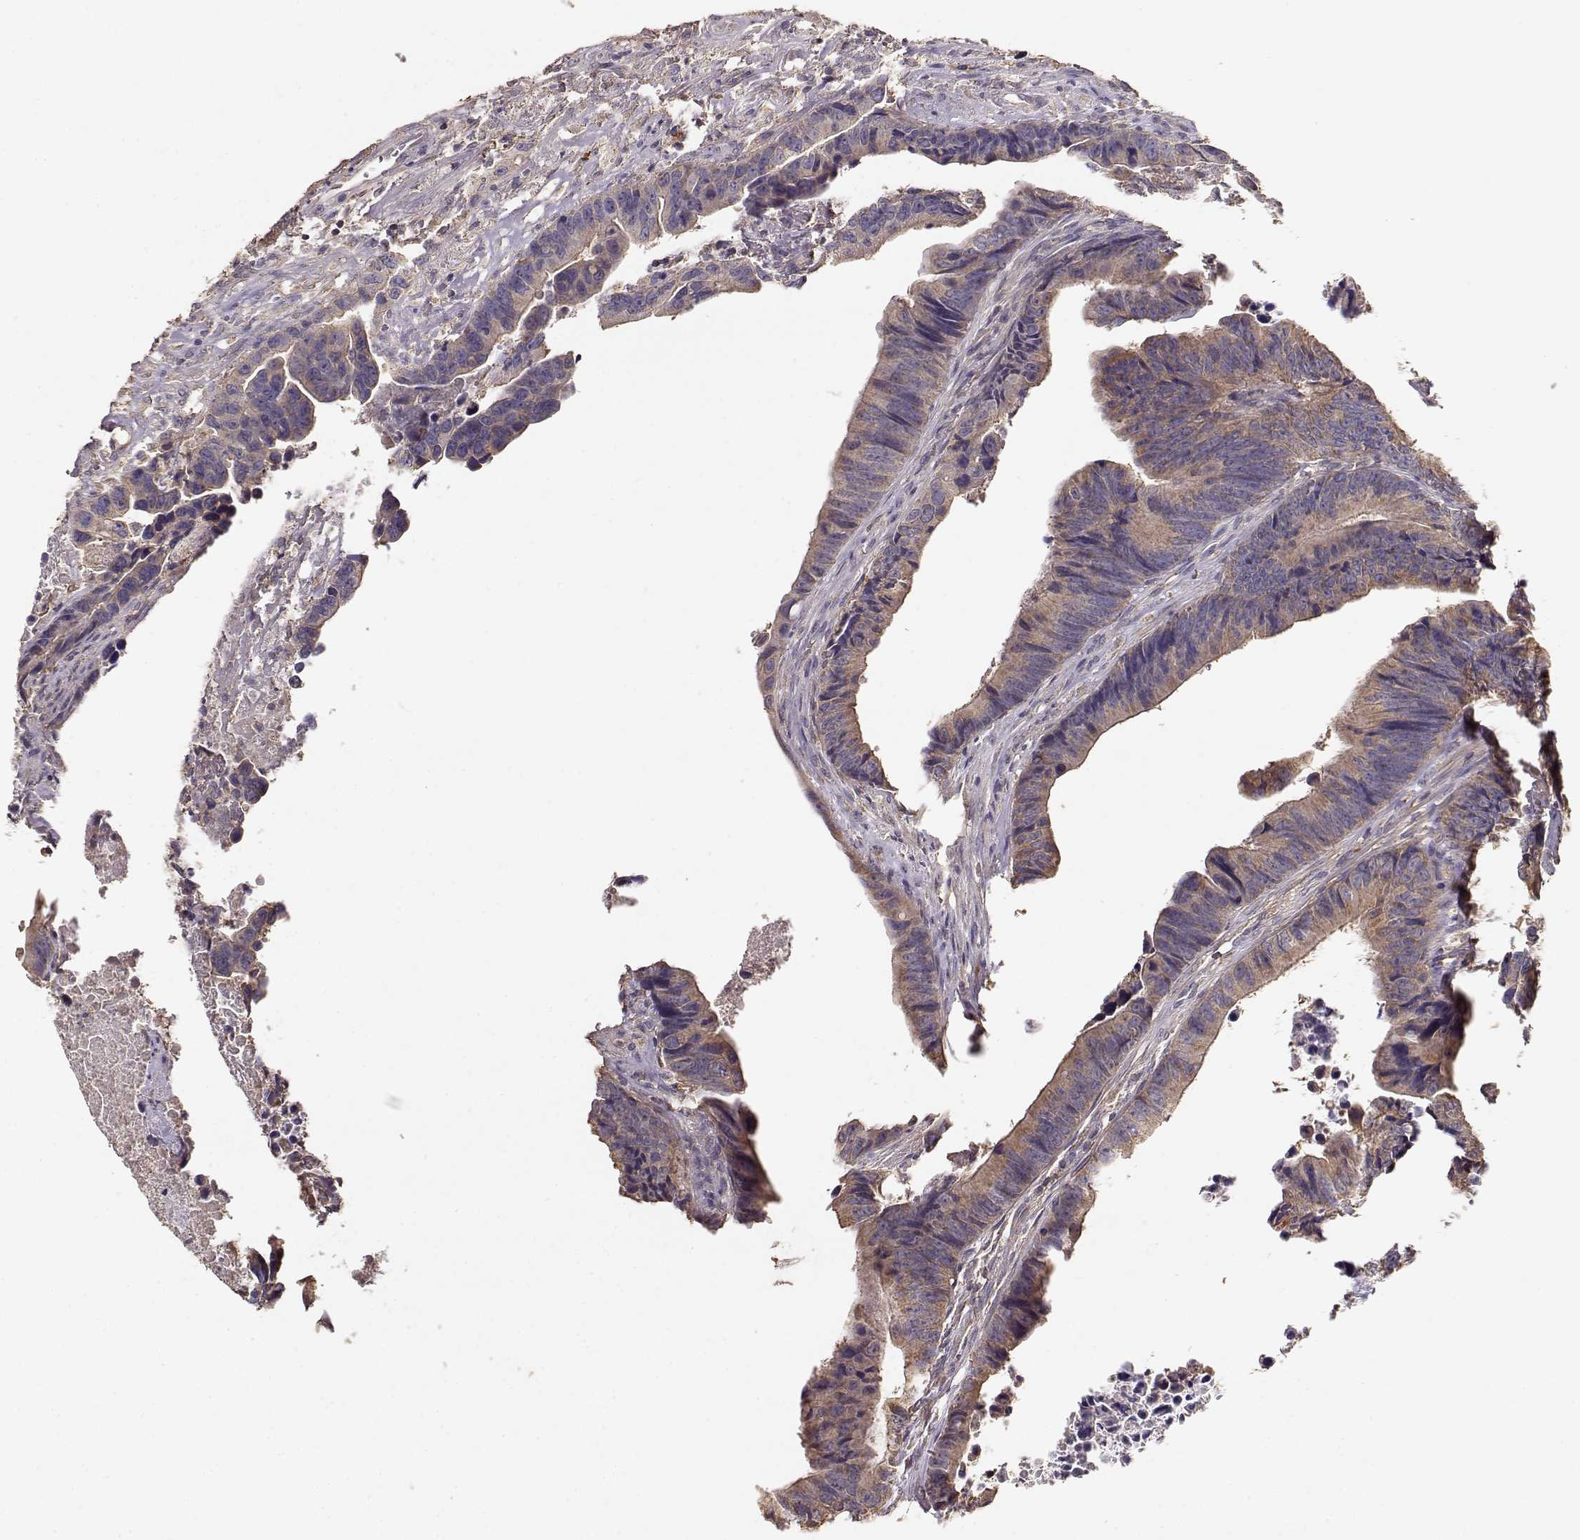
{"staining": {"intensity": "weak", "quantity": ">75%", "location": "cytoplasmic/membranous"}, "tissue": "colorectal cancer", "cell_type": "Tumor cells", "image_type": "cancer", "snomed": [{"axis": "morphology", "description": "Adenocarcinoma, NOS"}, {"axis": "topography", "description": "Colon"}], "caption": "Colorectal cancer was stained to show a protein in brown. There is low levels of weak cytoplasmic/membranous positivity in approximately >75% of tumor cells. (Stains: DAB (3,3'-diaminobenzidine) in brown, nuclei in blue, Microscopy: brightfield microscopy at high magnification).", "gene": "TARS3", "patient": {"sex": "female", "age": 87}}